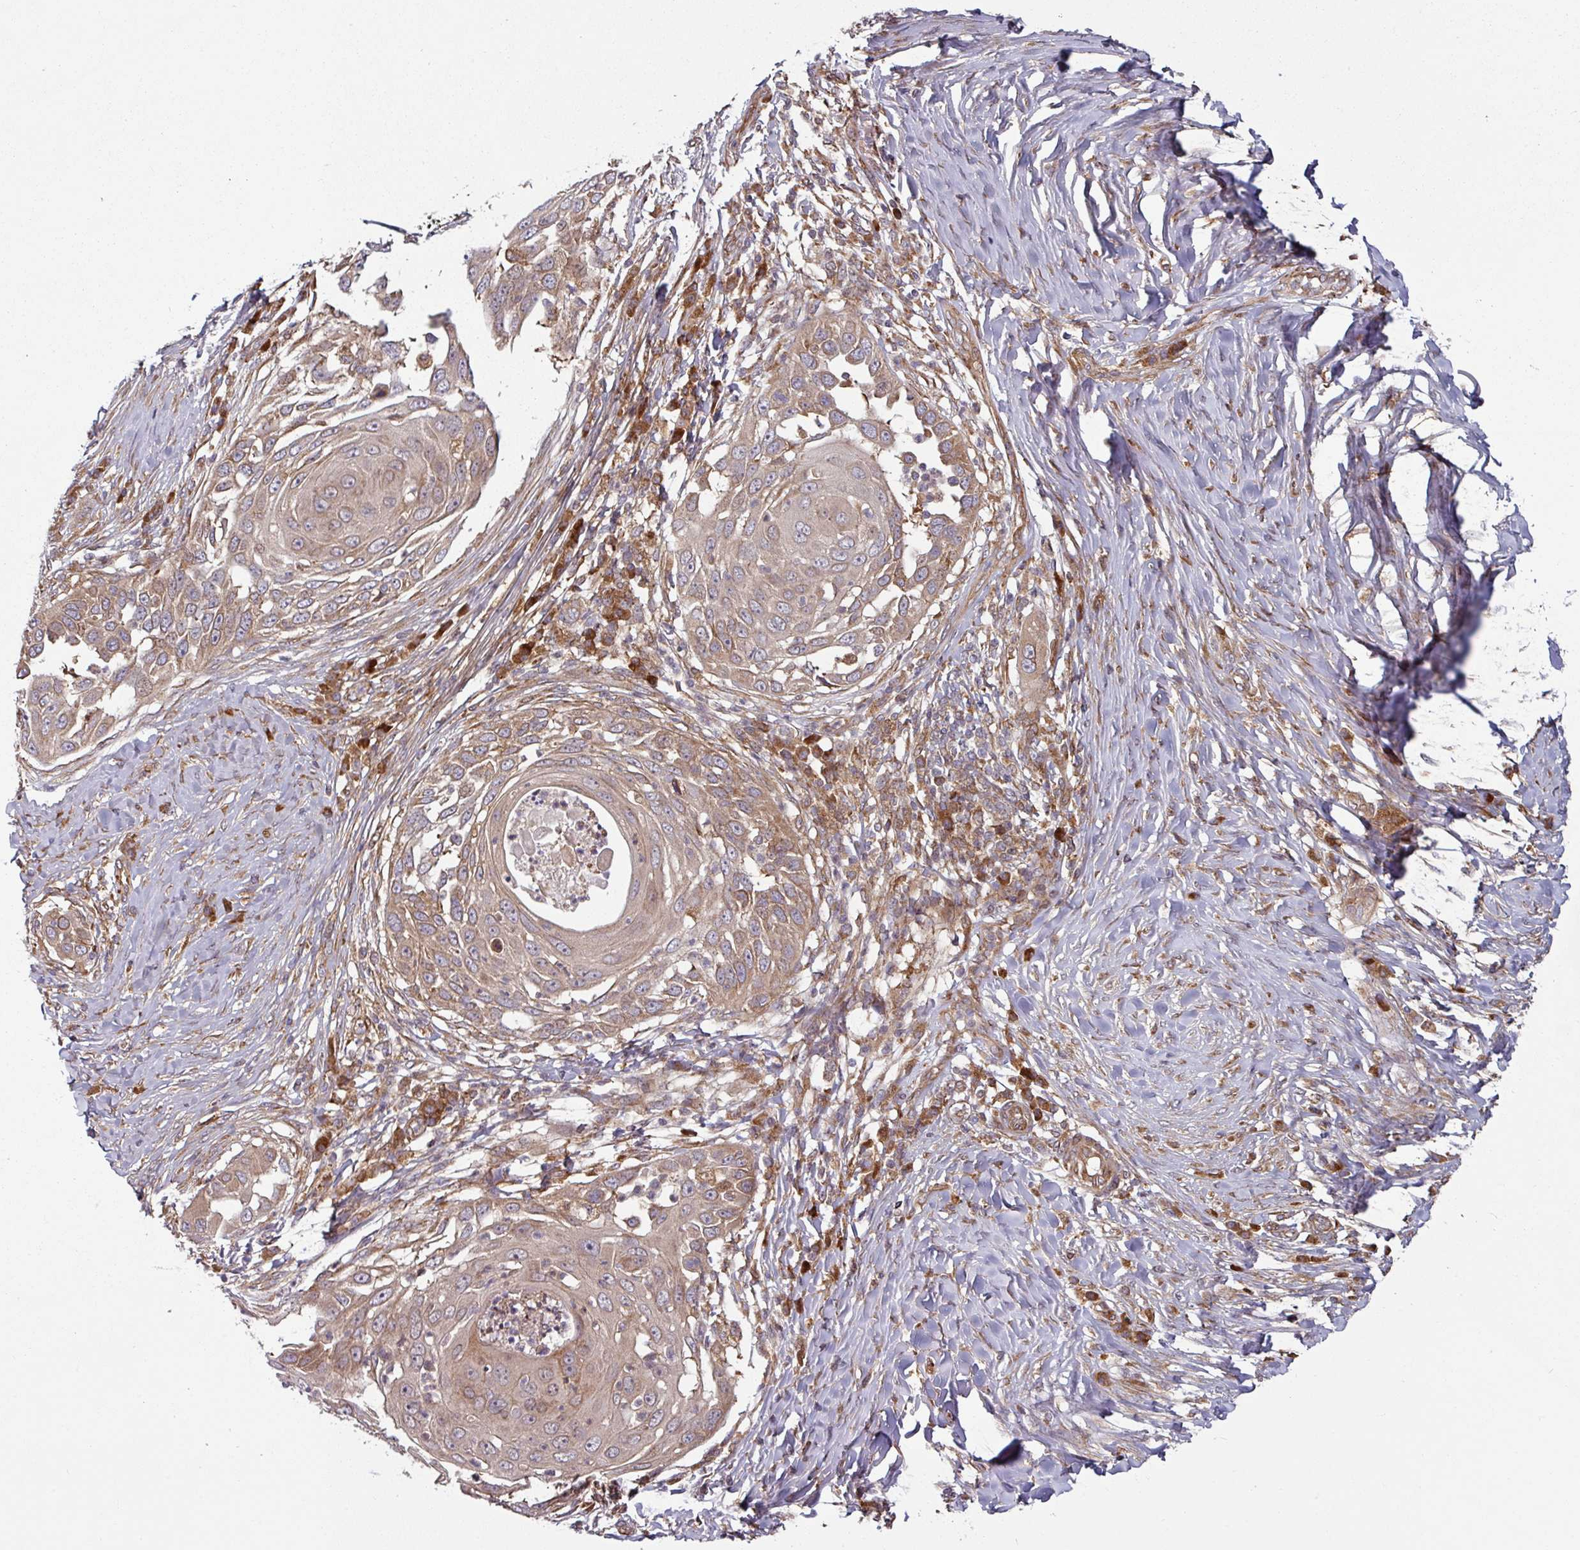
{"staining": {"intensity": "moderate", "quantity": "25%-75%", "location": "cytoplasmic/membranous"}, "tissue": "skin cancer", "cell_type": "Tumor cells", "image_type": "cancer", "snomed": [{"axis": "morphology", "description": "Squamous cell carcinoma, NOS"}, {"axis": "topography", "description": "Skin"}], "caption": "A micrograph showing moderate cytoplasmic/membranous expression in about 25%-75% of tumor cells in squamous cell carcinoma (skin), as visualized by brown immunohistochemical staining.", "gene": "RAB5A", "patient": {"sex": "female", "age": 44}}